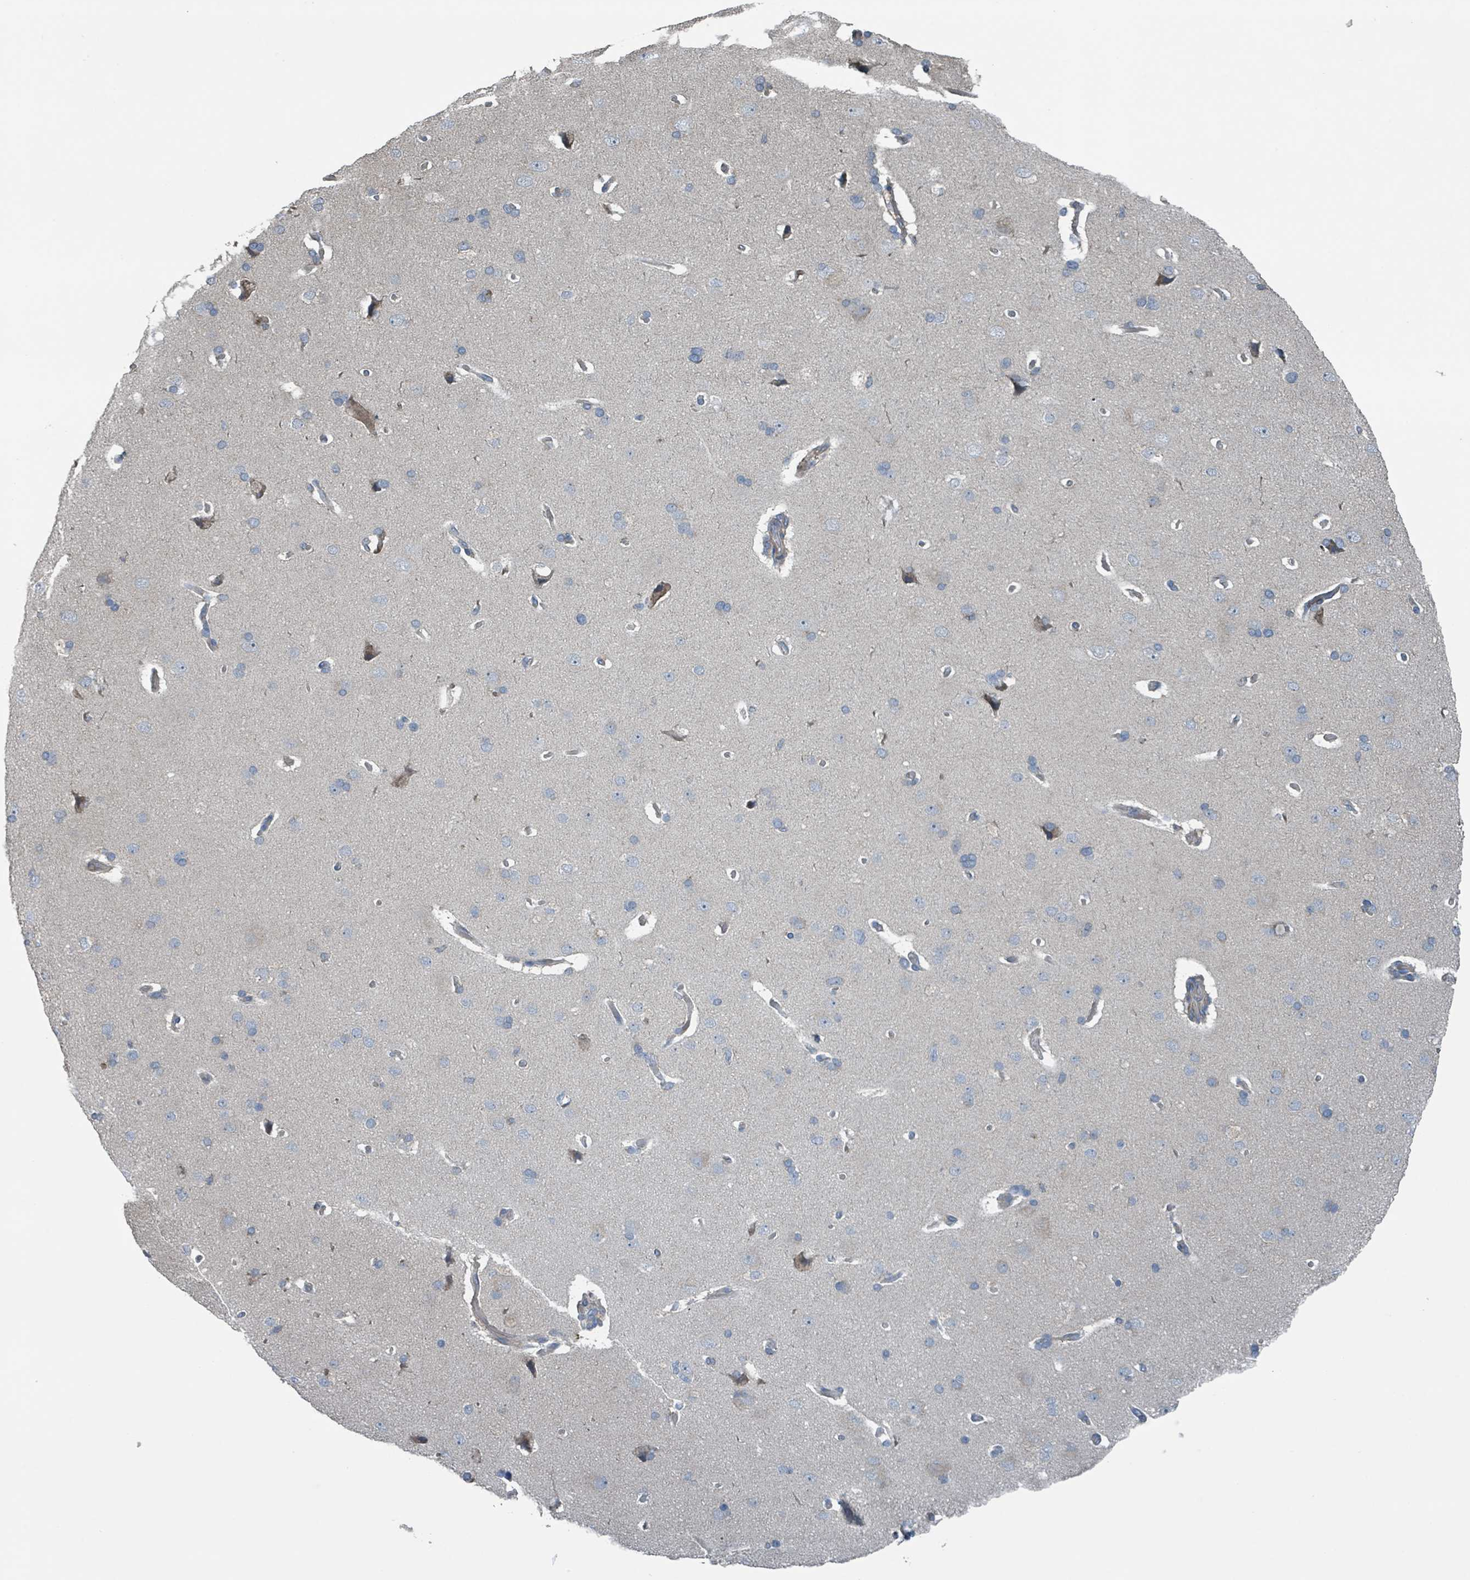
{"staining": {"intensity": "weak", "quantity": "25%-75%", "location": "cytoplasmic/membranous"}, "tissue": "cerebral cortex", "cell_type": "Endothelial cells", "image_type": "normal", "snomed": [{"axis": "morphology", "description": "Normal tissue, NOS"}, {"axis": "topography", "description": "Cerebral cortex"}], "caption": "Protein staining by immunohistochemistry (IHC) reveals weak cytoplasmic/membranous positivity in approximately 25%-75% of endothelial cells in benign cerebral cortex.", "gene": "ACBD4", "patient": {"sex": "male", "age": 62}}